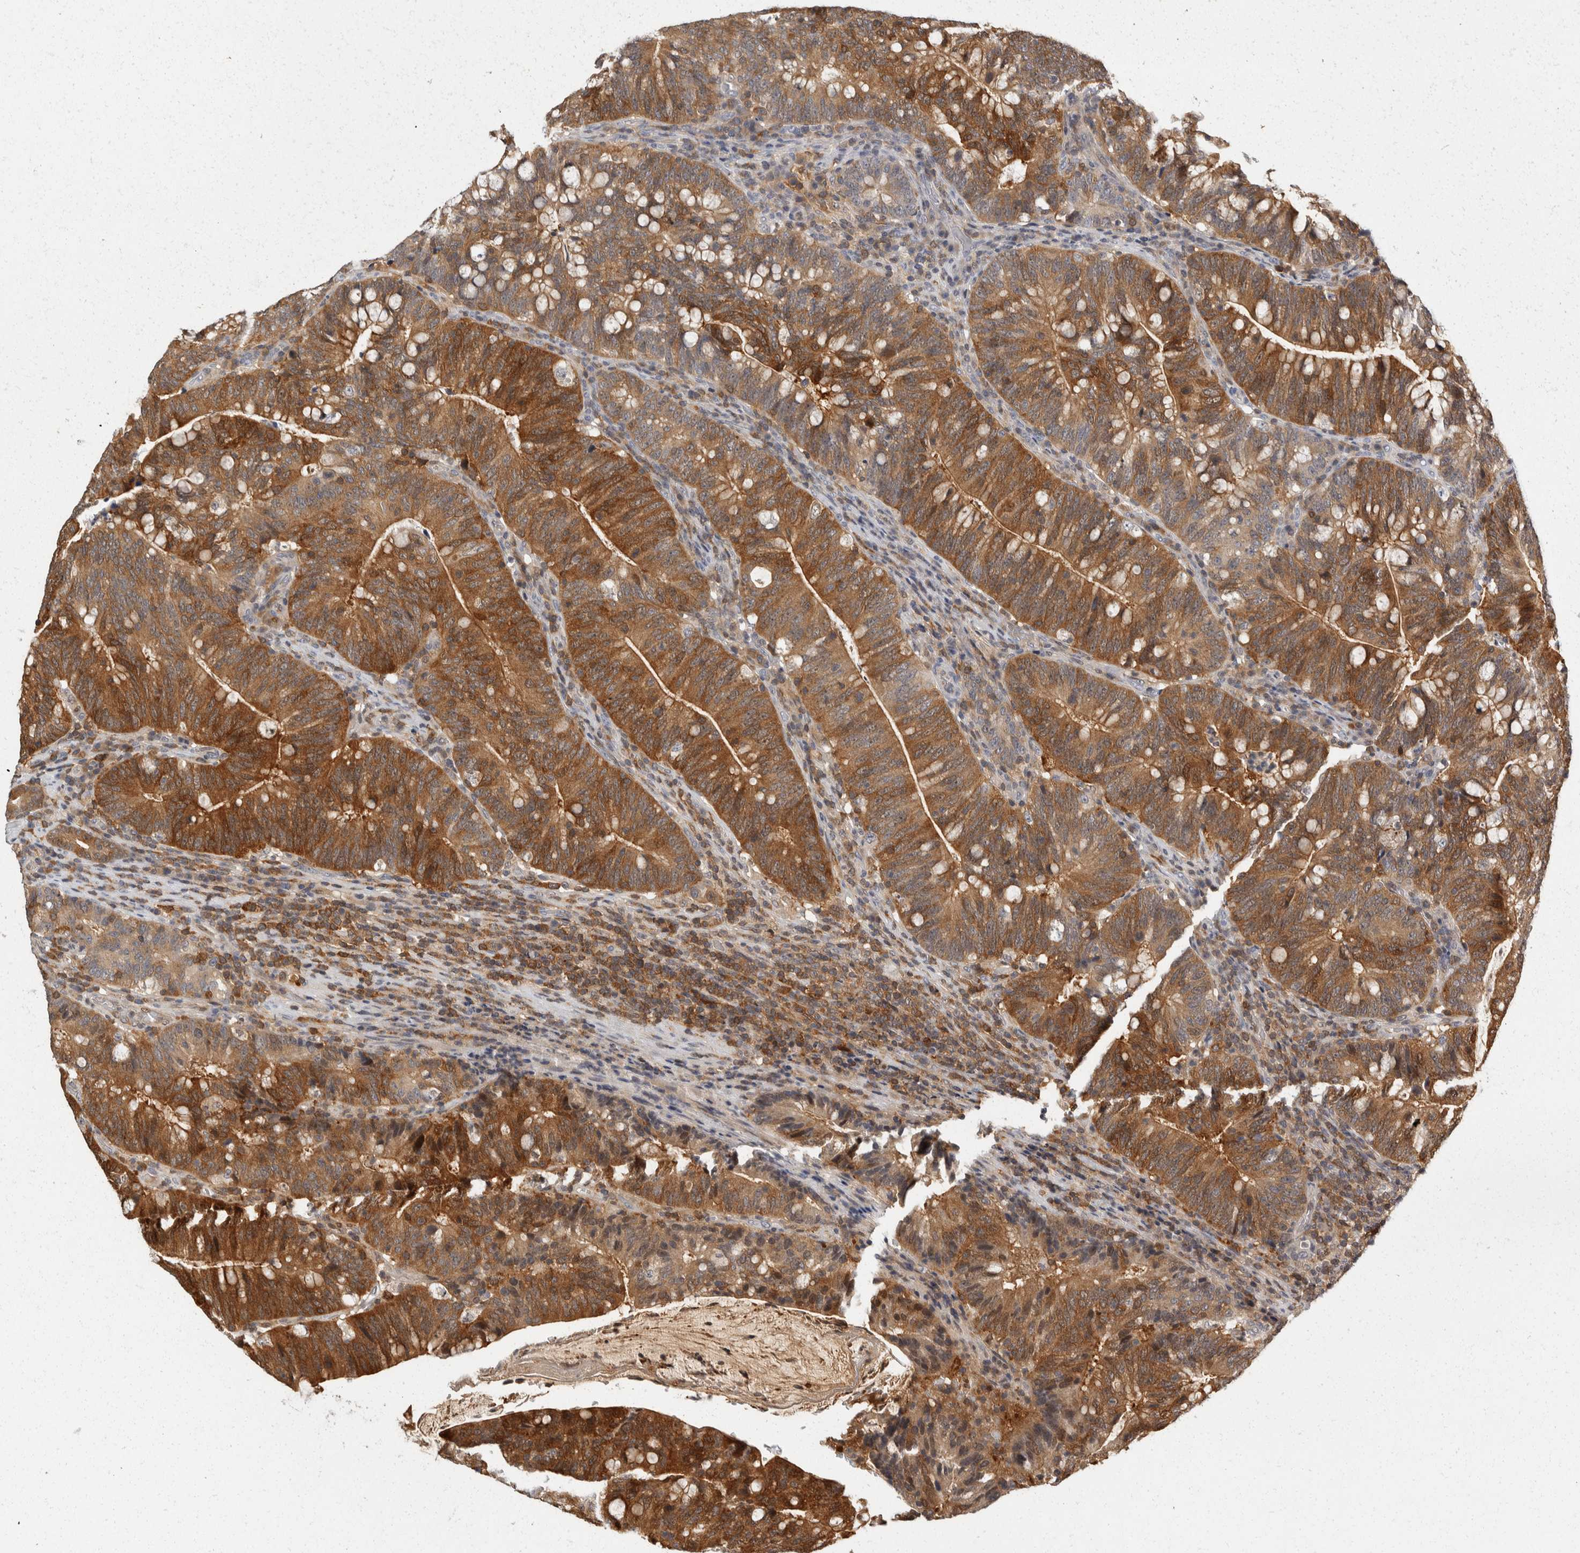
{"staining": {"intensity": "moderate", "quantity": ">75%", "location": "cytoplasmic/membranous"}, "tissue": "colorectal cancer", "cell_type": "Tumor cells", "image_type": "cancer", "snomed": [{"axis": "morphology", "description": "Adenocarcinoma, NOS"}, {"axis": "topography", "description": "Colon"}], "caption": "Immunohistochemical staining of human adenocarcinoma (colorectal) reveals medium levels of moderate cytoplasmic/membranous protein expression in approximately >75% of tumor cells.", "gene": "ACAT2", "patient": {"sex": "female", "age": 66}}